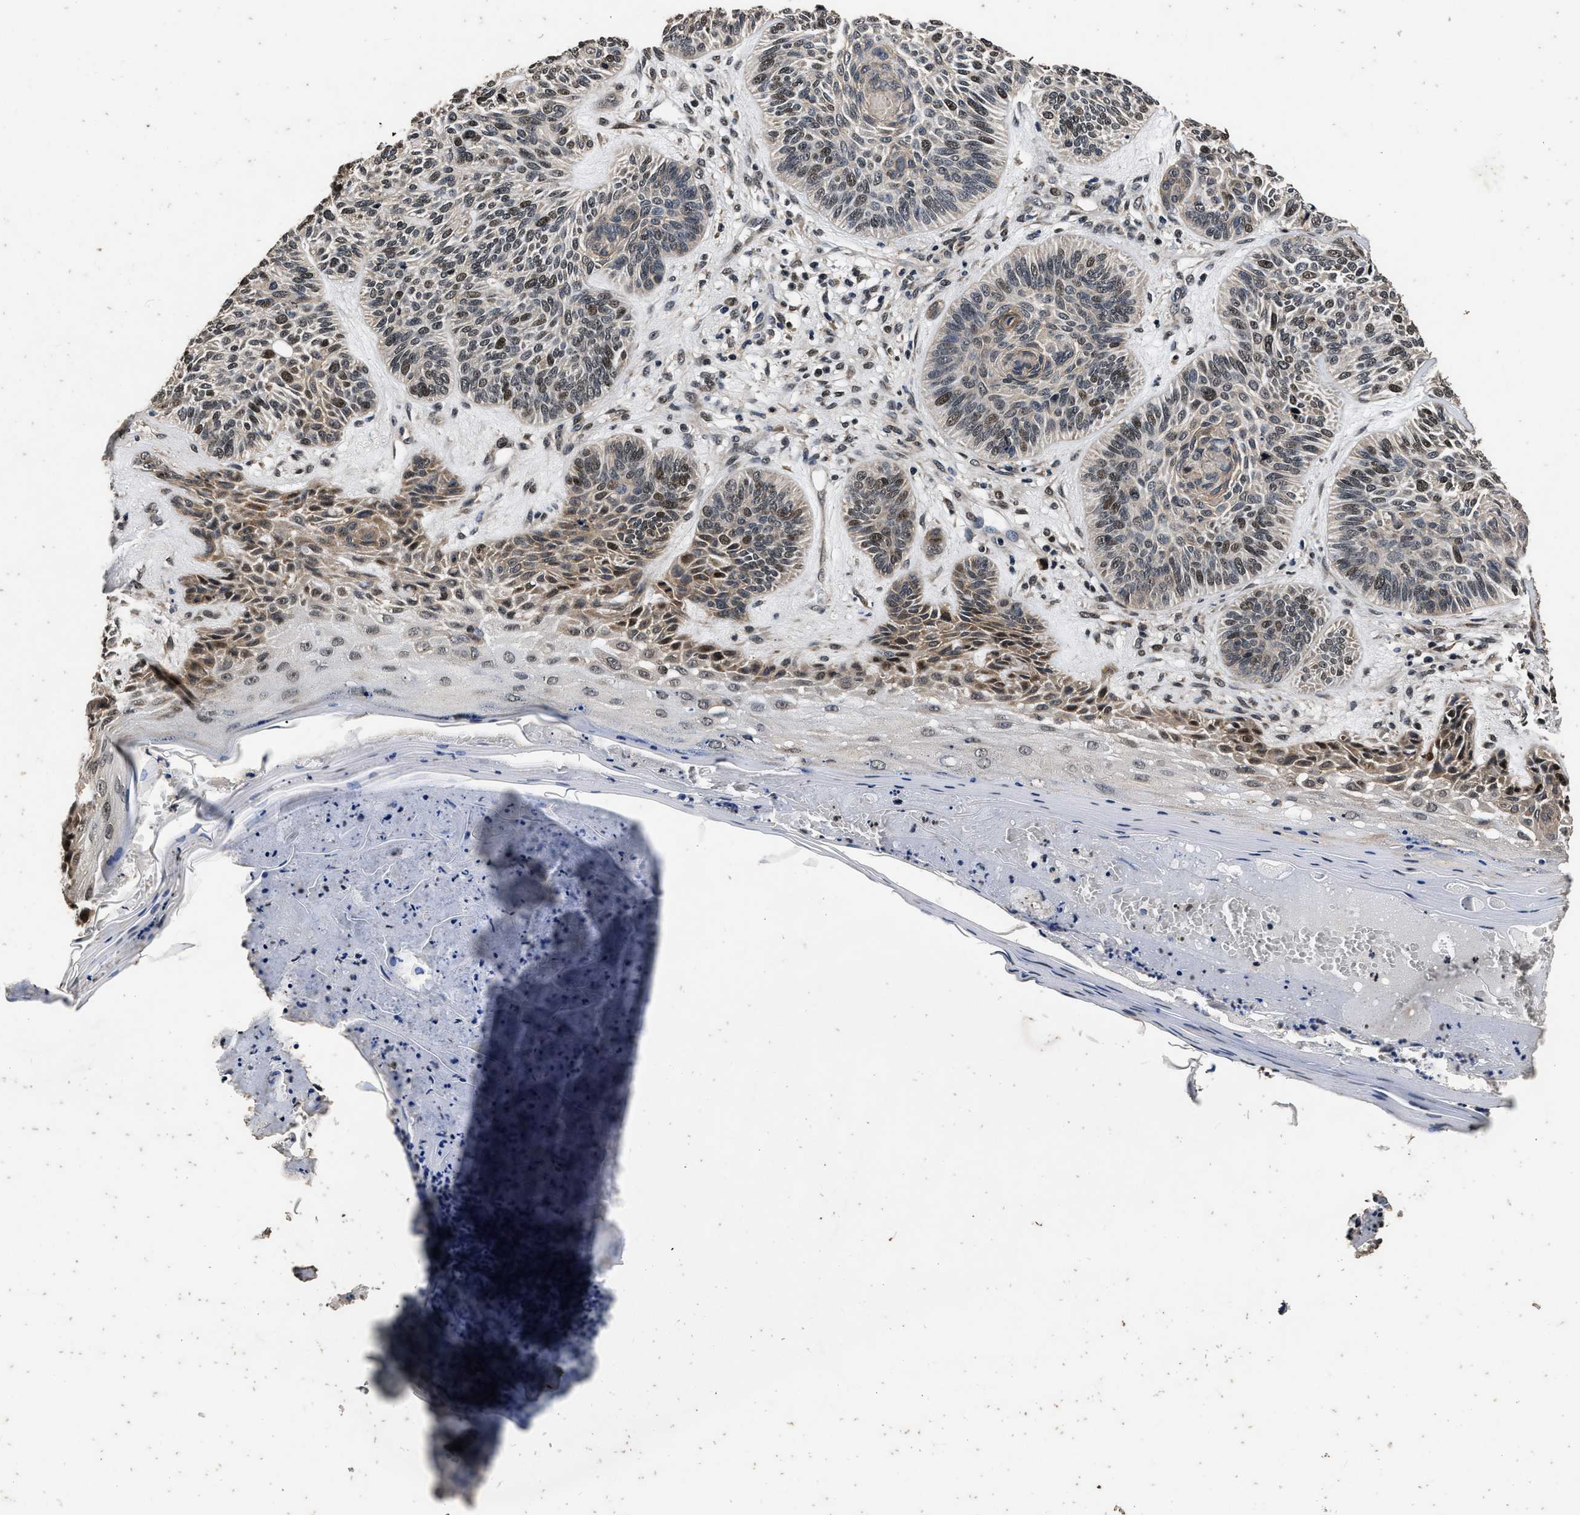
{"staining": {"intensity": "moderate", "quantity": "25%-75%", "location": "nuclear"}, "tissue": "skin cancer", "cell_type": "Tumor cells", "image_type": "cancer", "snomed": [{"axis": "morphology", "description": "Basal cell carcinoma"}, {"axis": "topography", "description": "Skin"}], "caption": "Skin cancer (basal cell carcinoma) stained for a protein reveals moderate nuclear positivity in tumor cells.", "gene": "CSTF1", "patient": {"sex": "male", "age": 55}}